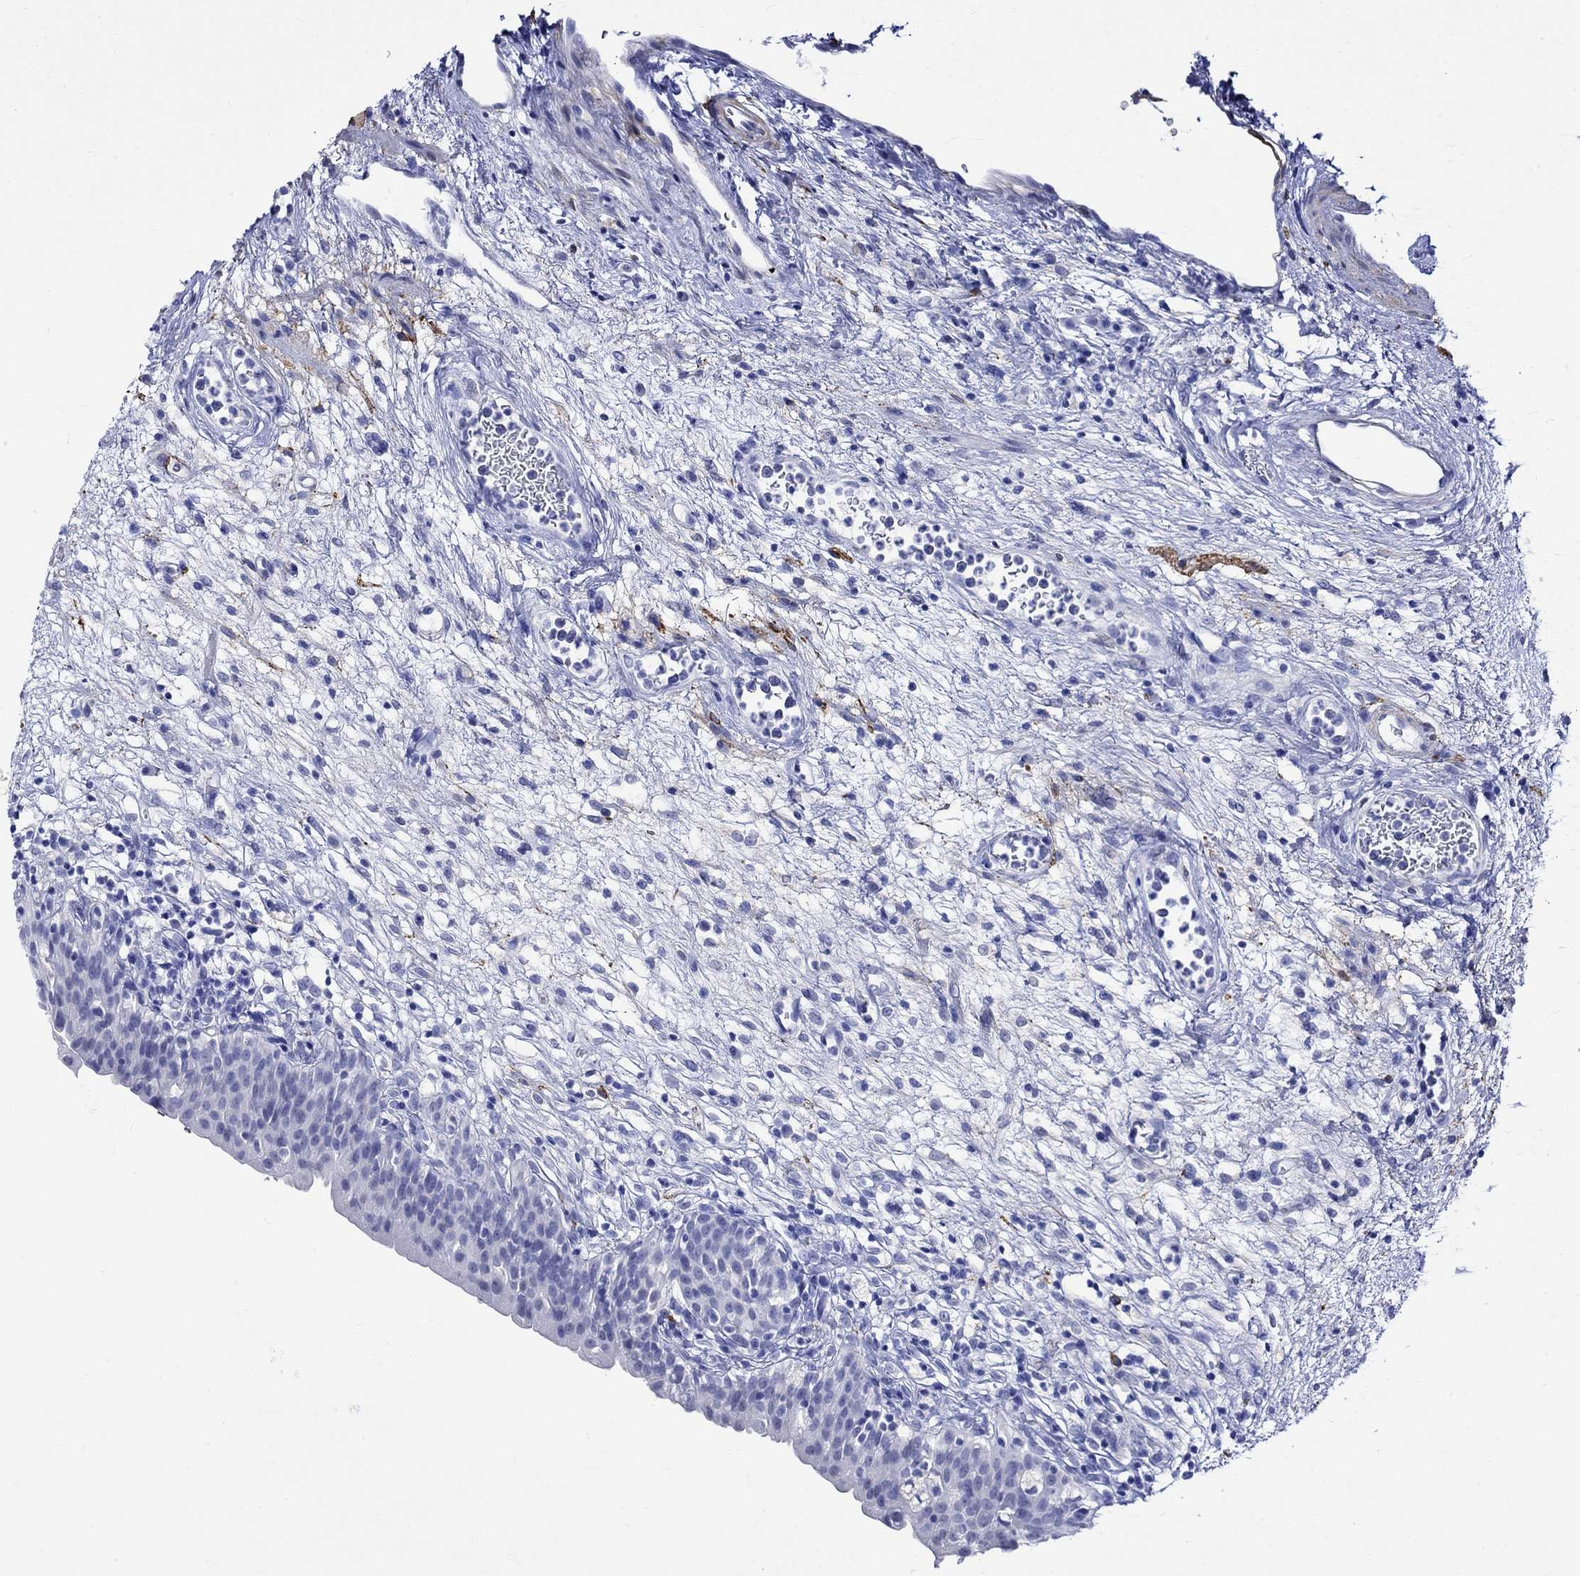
{"staining": {"intensity": "negative", "quantity": "none", "location": "none"}, "tissue": "urinary bladder", "cell_type": "Urothelial cells", "image_type": "normal", "snomed": [{"axis": "morphology", "description": "Normal tissue, NOS"}, {"axis": "topography", "description": "Urinary bladder"}], "caption": "Immunohistochemical staining of normal urinary bladder reveals no significant expression in urothelial cells. (Stains: DAB immunohistochemistry (IHC) with hematoxylin counter stain, Microscopy: brightfield microscopy at high magnification).", "gene": "CRYAB", "patient": {"sex": "male", "age": 76}}